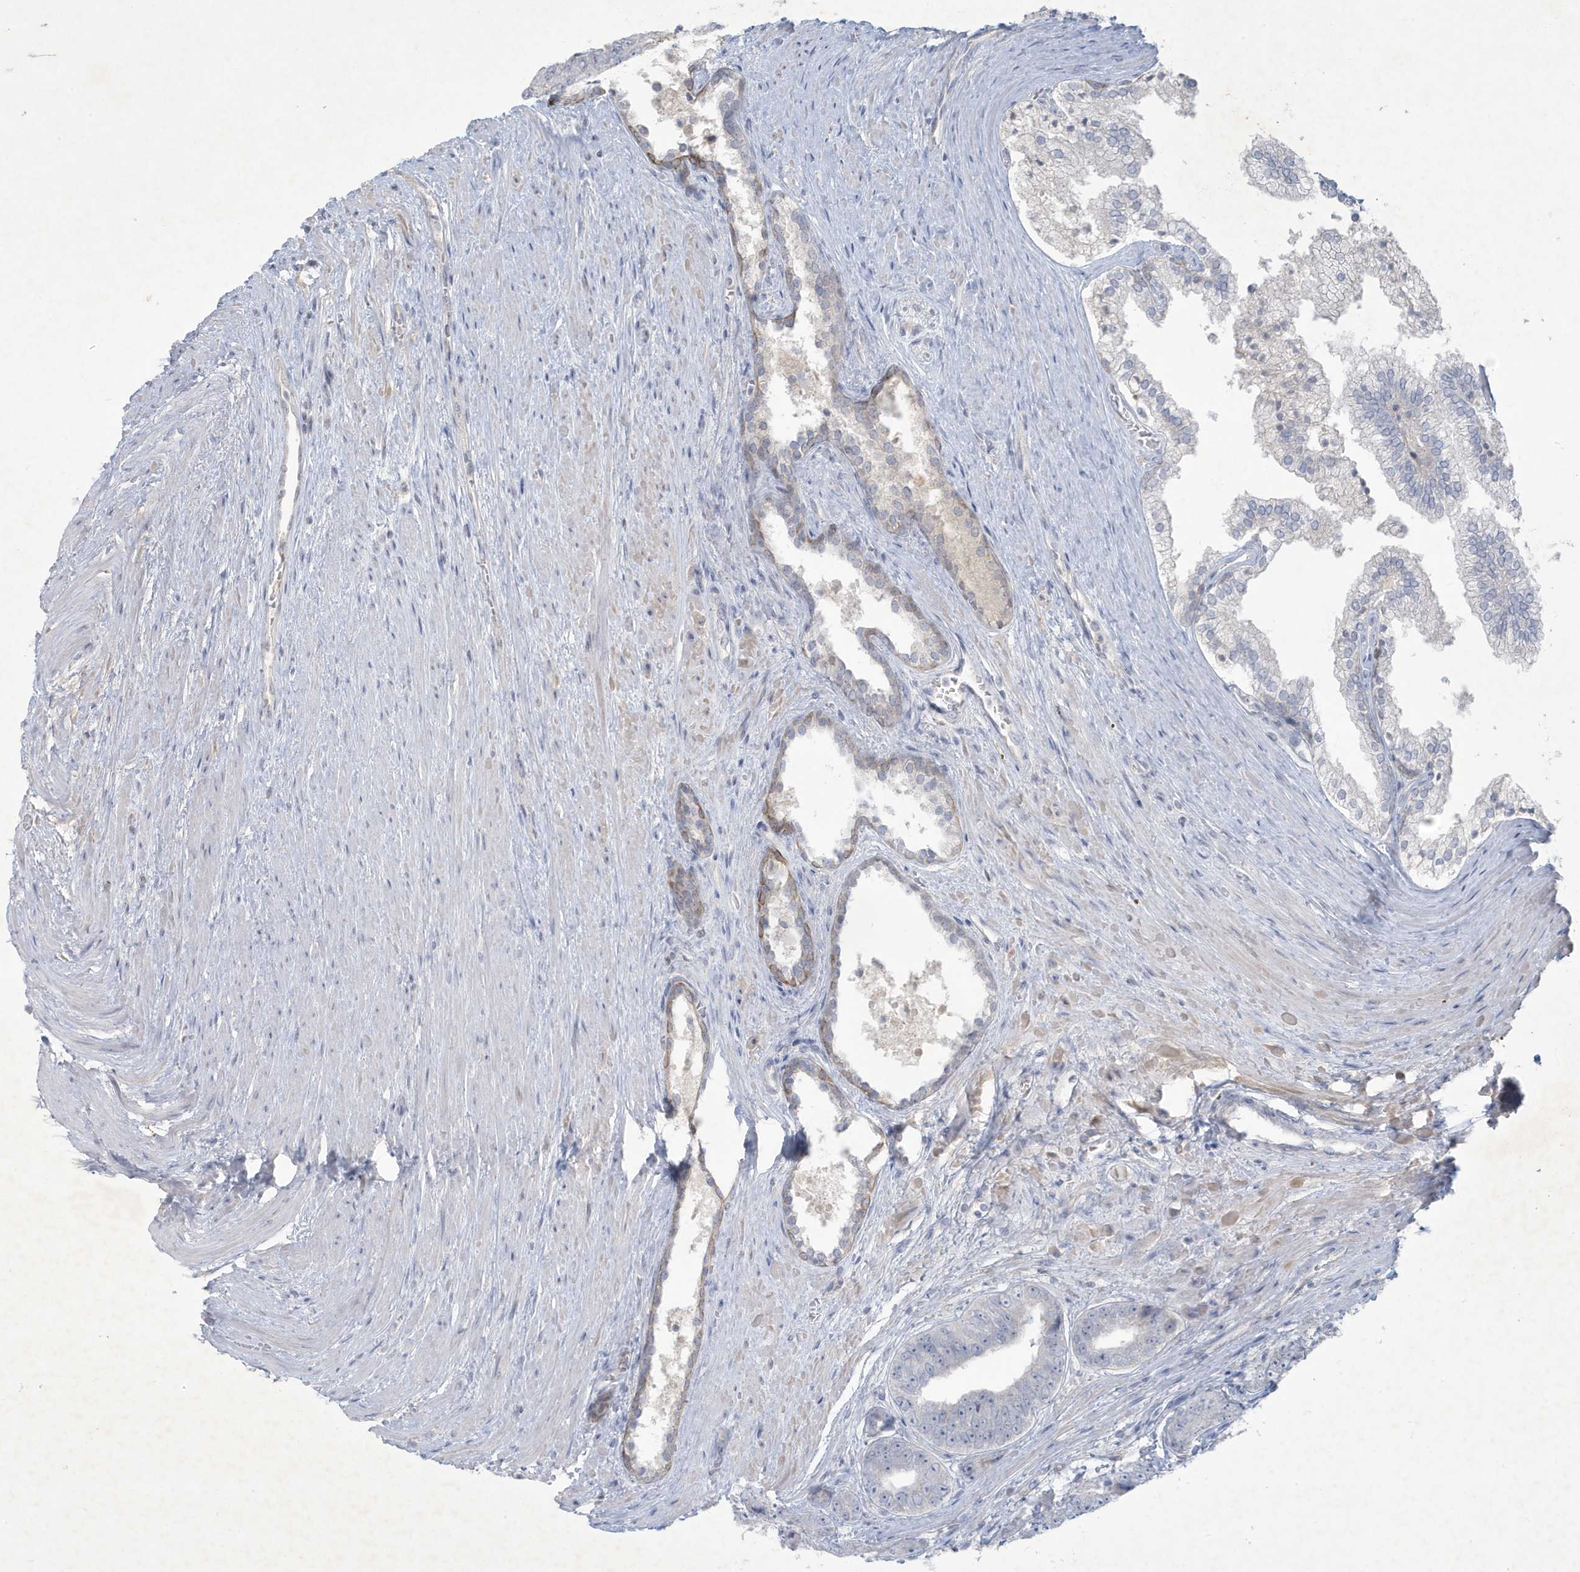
{"staining": {"intensity": "negative", "quantity": "none", "location": "none"}, "tissue": "prostate cancer", "cell_type": "Tumor cells", "image_type": "cancer", "snomed": [{"axis": "morphology", "description": "Adenocarcinoma, High grade"}, {"axis": "topography", "description": "Prostate"}], "caption": "The micrograph demonstrates no significant positivity in tumor cells of adenocarcinoma (high-grade) (prostate).", "gene": "CCDC24", "patient": {"sex": "male", "age": 61}}